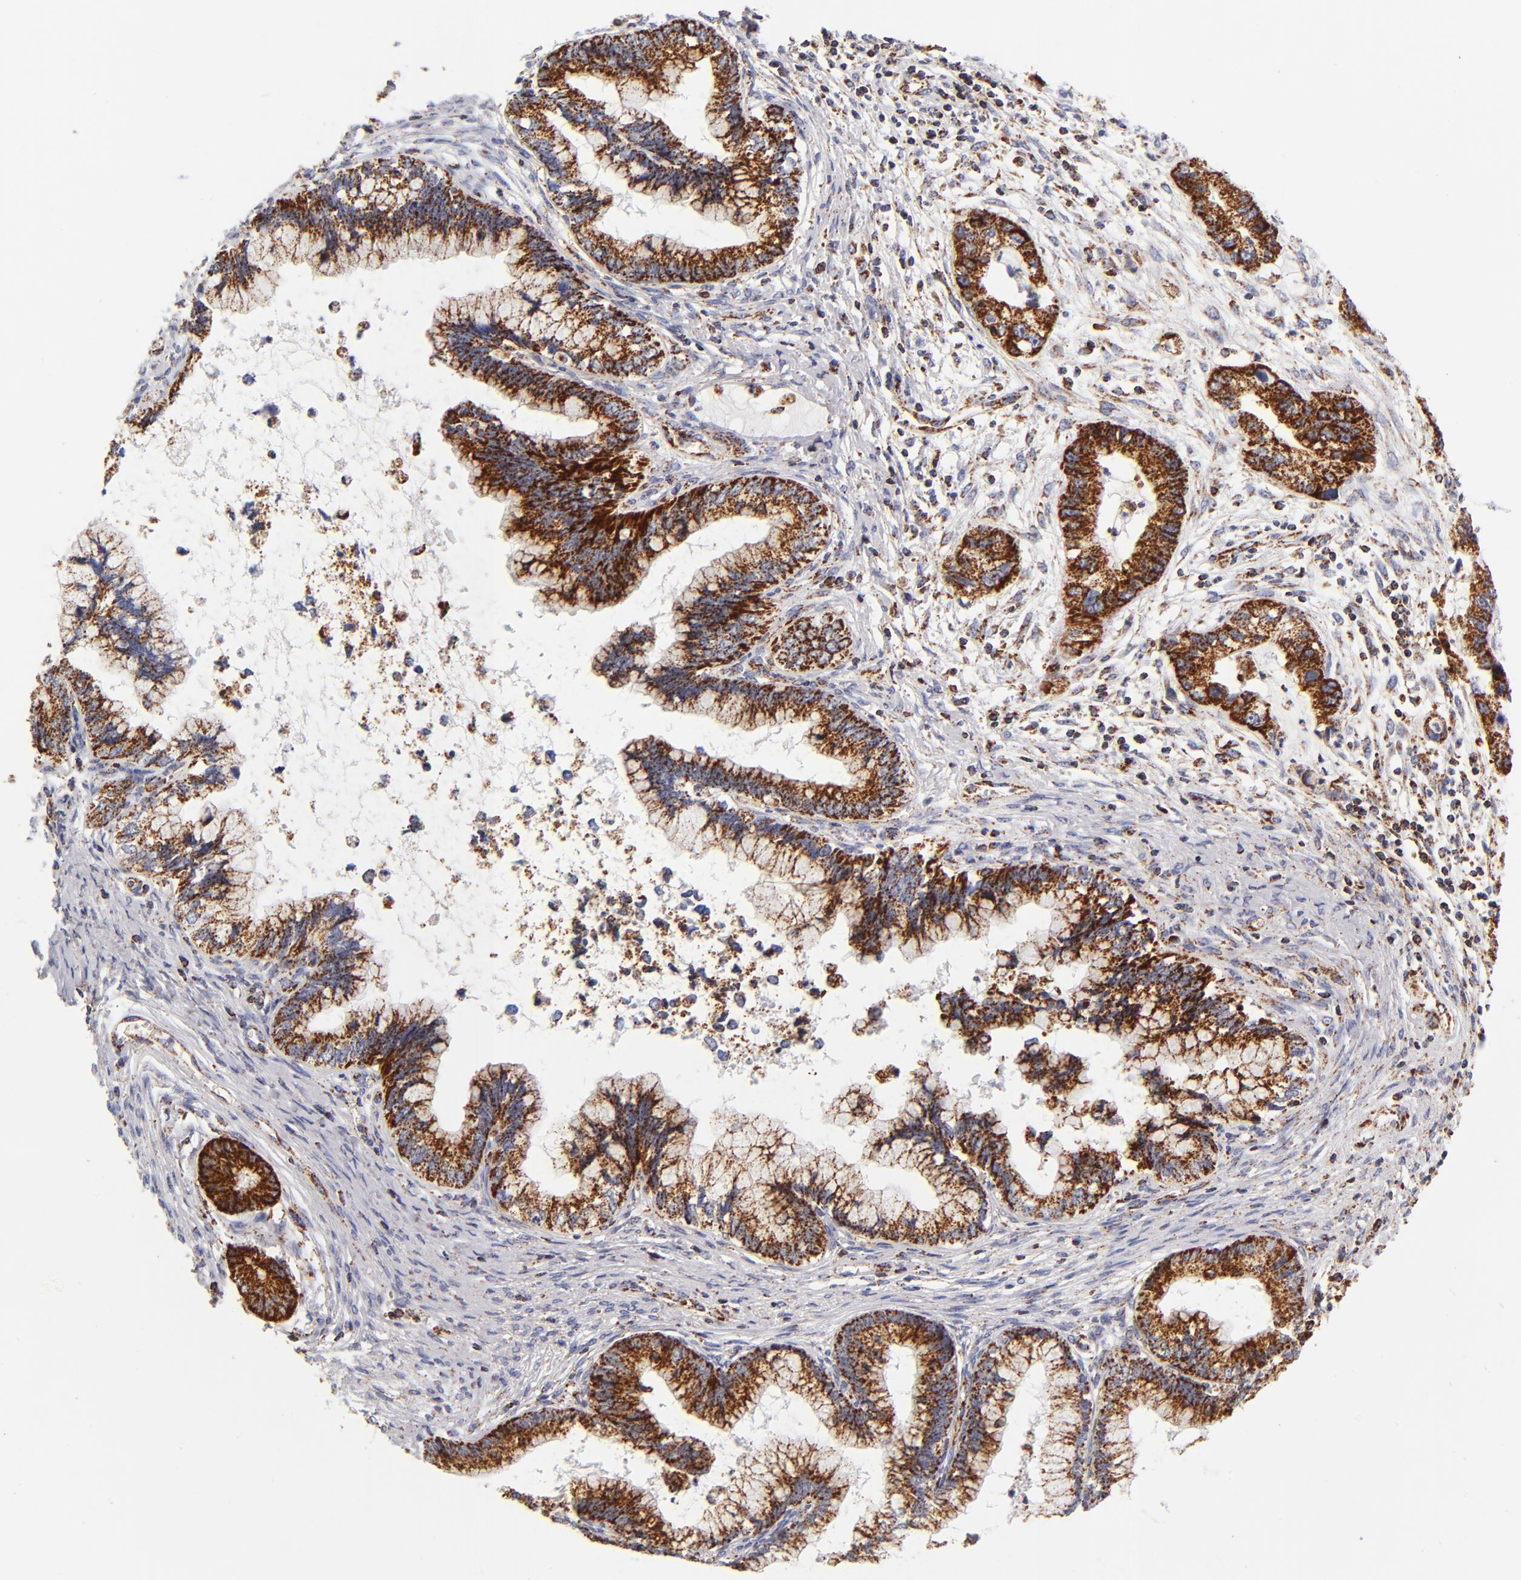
{"staining": {"intensity": "strong", "quantity": ">75%", "location": "cytoplasmic/membranous"}, "tissue": "cervical cancer", "cell_type": "Tumor cells", "image_type": "cancer", "snomed": [{"axis": "morphology", "description": "Adenocarcinoma, NOS"}, {"axis": "topography", "description": "Cervix"}], "caption": "A brown stain labels strong cytoplasmic/membranous staining of a protein in human cervical cancer tumor cells. (Stains: DAB in brown, nuclei in blue, Microscopy: brightfield microscopy at high magnification).", "gene": "ECHS1", "patient": {"sex": "female", "age": 44}}